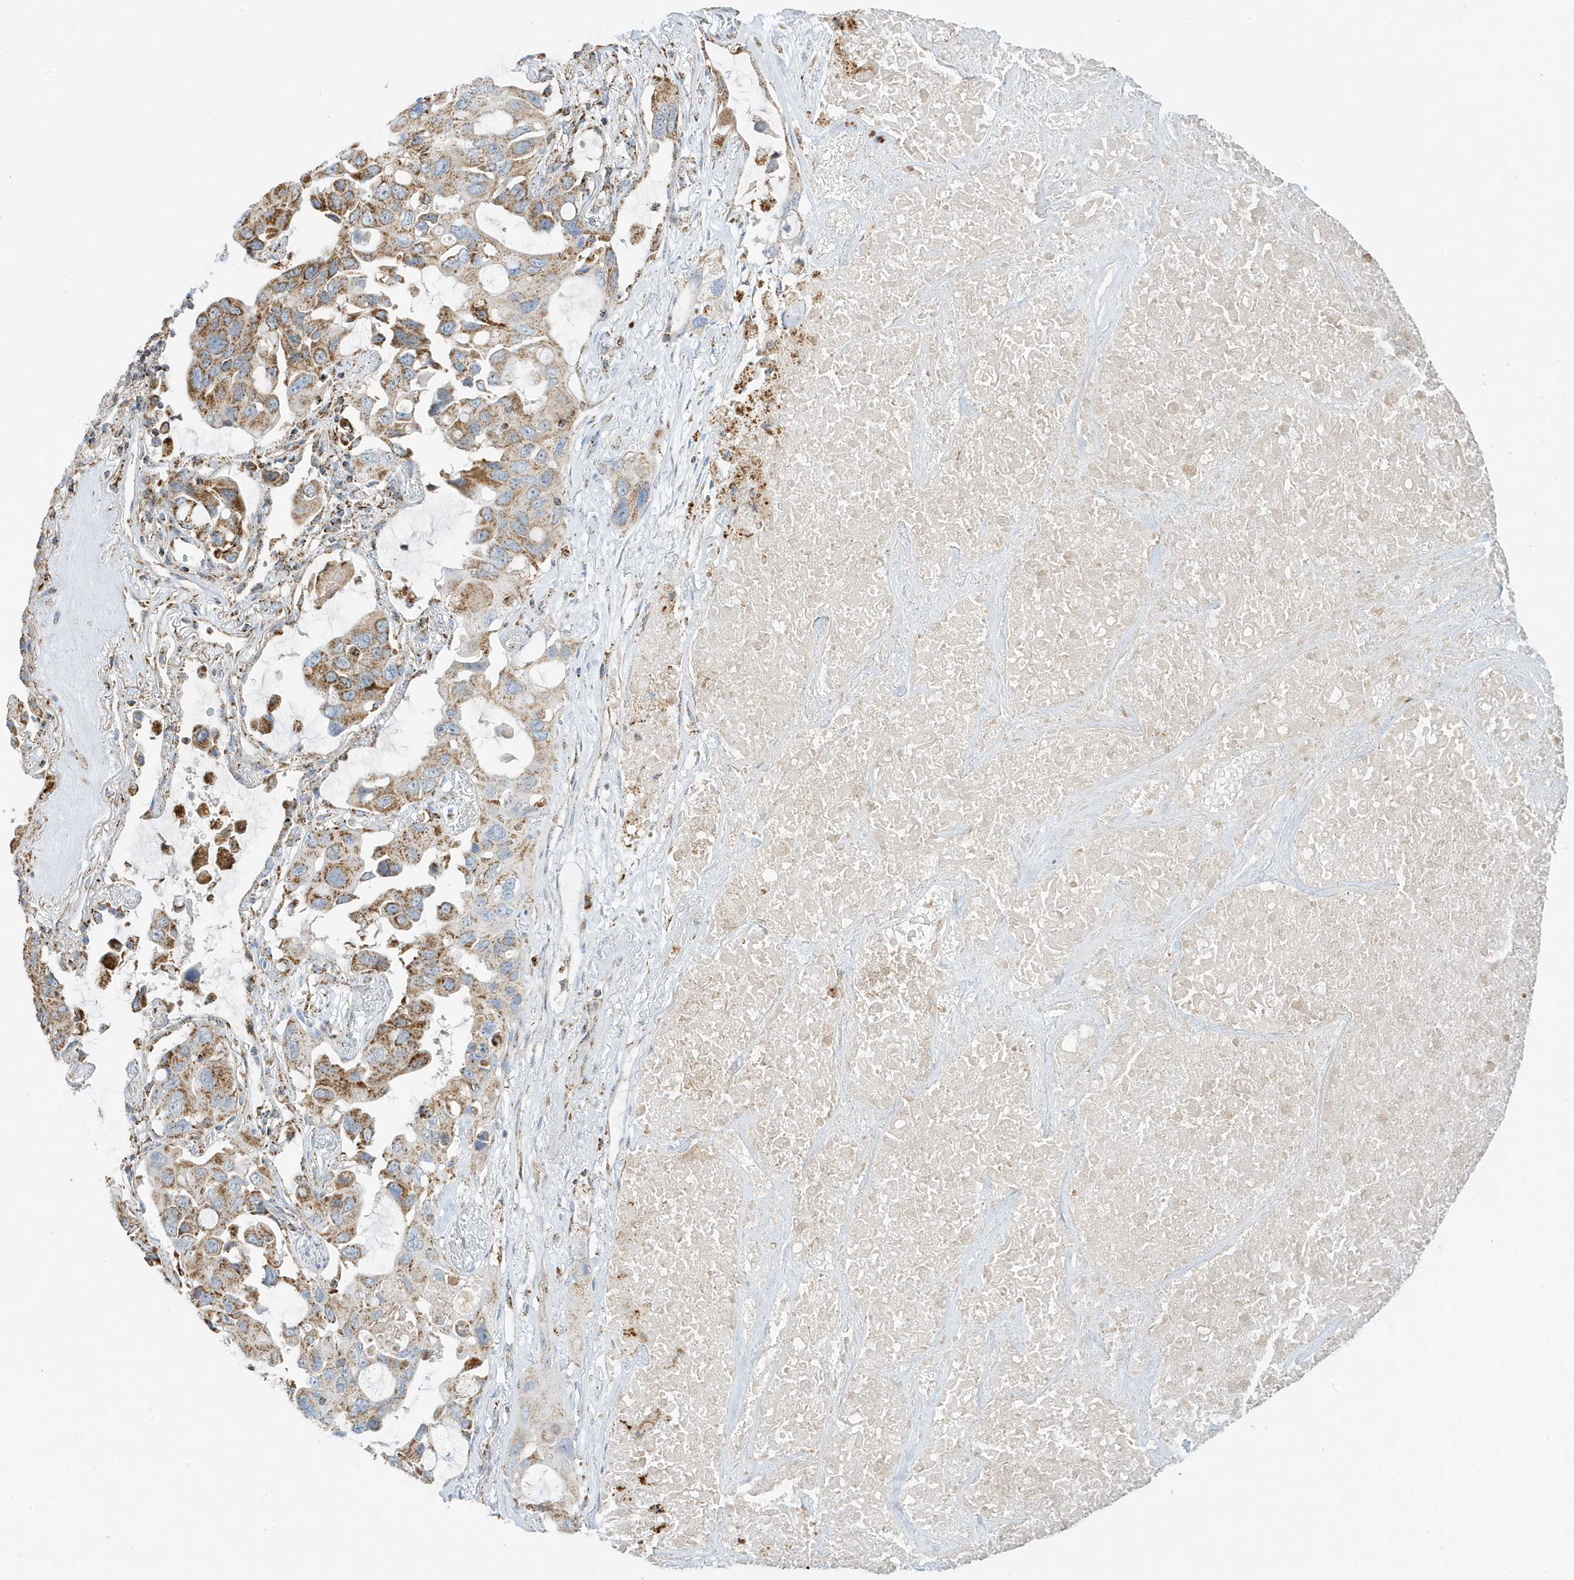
{"staining": {"intensity": "moderate", "quantity": ">75%", "location": "cytoplasmic/membranous"}, "tissue": "lung cancer", "cell_type": "Tumor cells", "image_type": "cancer", "snomed": [{"axis": "morphology", "description": "Squamous cell carcinoma, NOS"}, {"axis": "topography", "description": "Lung"}], "caption": "Human lung cancer (squamous cell carcinoma) stained for a protein (brown) demonstrates moderate cytoplasmic/membranous positive positivity in about >75% of tumor cells.", "gene": "ATP5ME", "patient": {"sex": "female", "age": 73}}